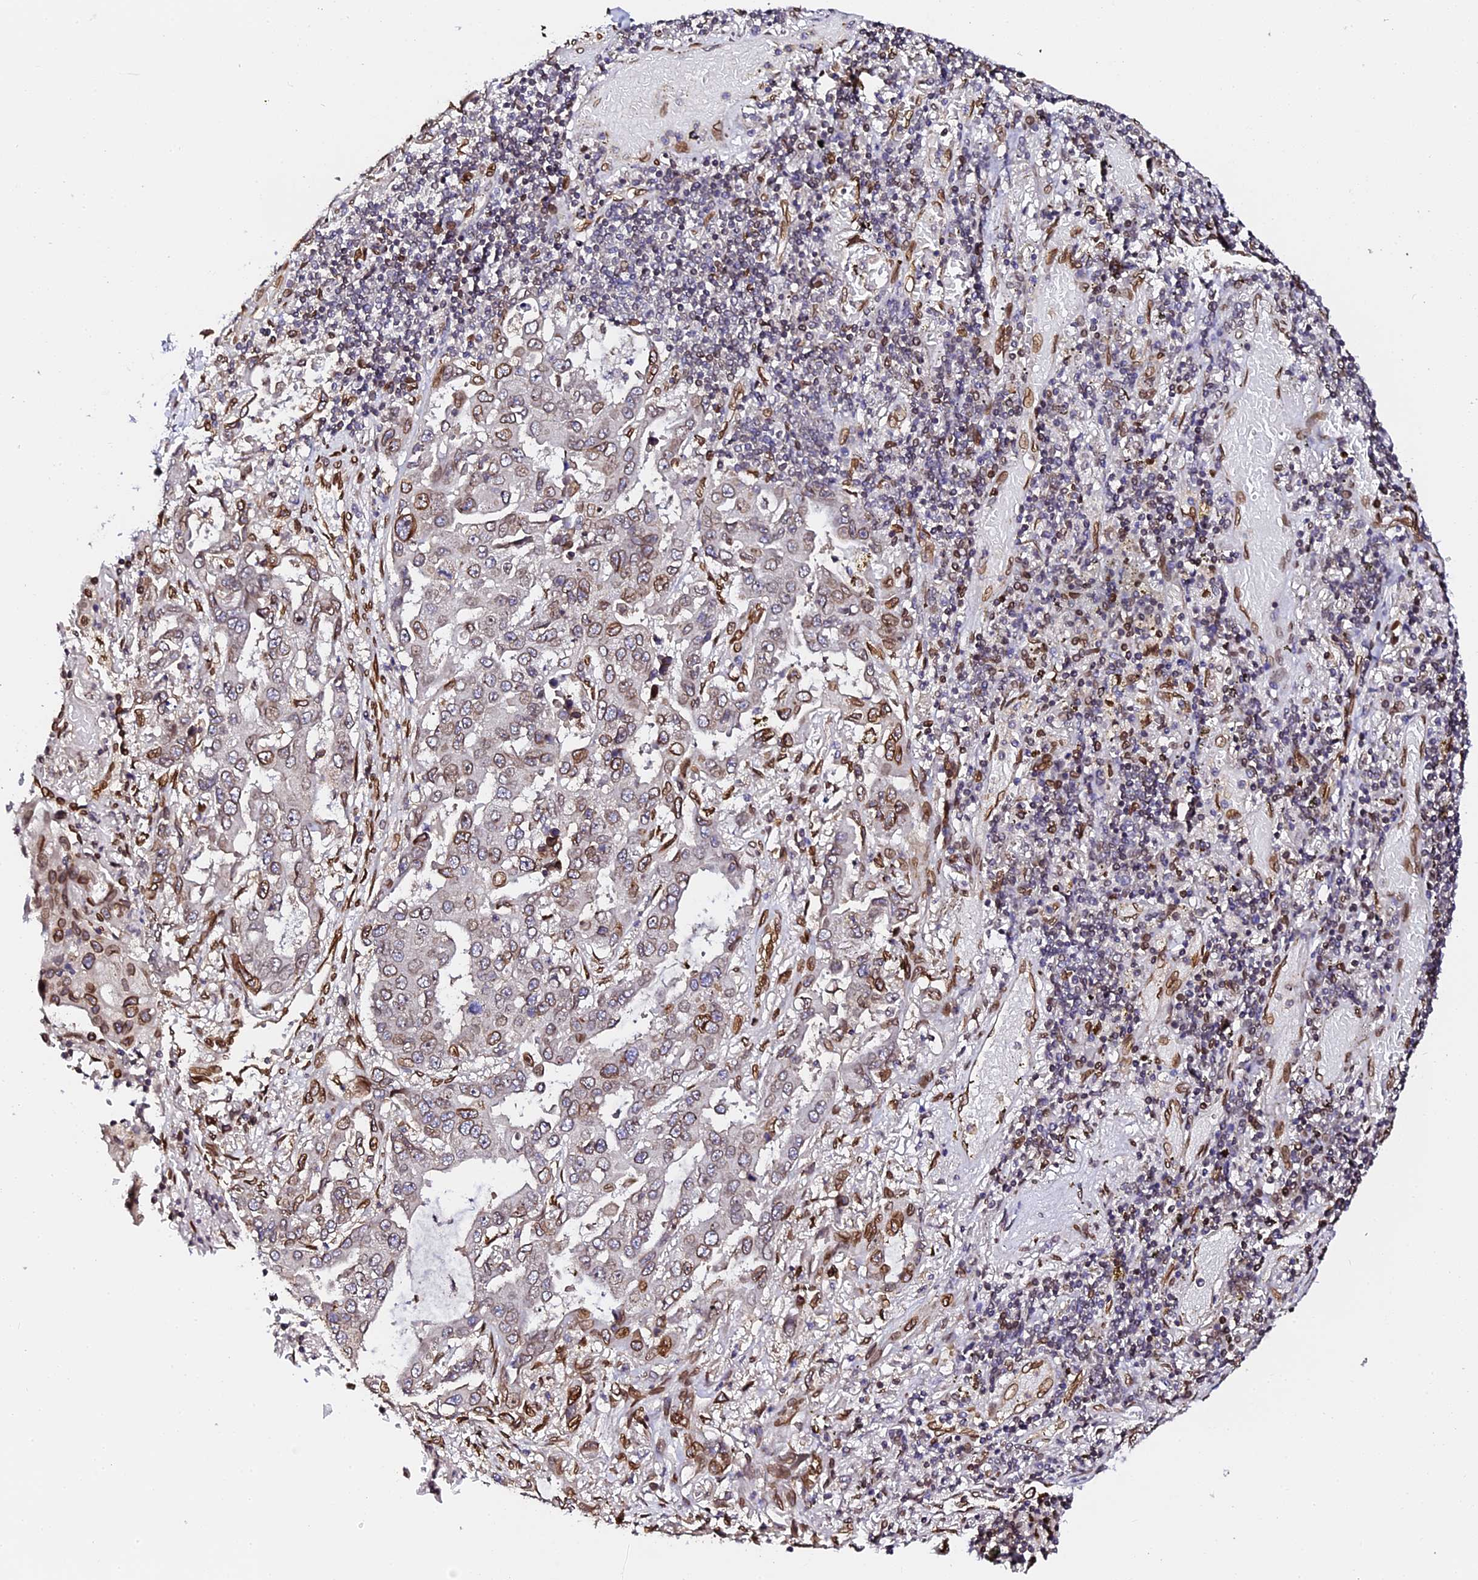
{"staining": {"intensity": "strong", "quantity": "25%-75%", "location": "cytoplasmic/membranous,nuclear"}, "tissue": "lung cancer", "cell_type": "Tumor cells", "image_type": "cancer", "snomed": [{"axis": "morphology", "description": "Adenocarcinoma, NOS"}, {"axis": "topography", "description": "Lung"}], "caption": "Adenocarcinoma (lung) was stained to show a protein in brown. There is high levels of strong cytoplasmic/membranous and nuclear staining in about 25%-75% of tumor cells.", "gene": "ANAPC5", "patient": {"sex": "male", "age": 64}}